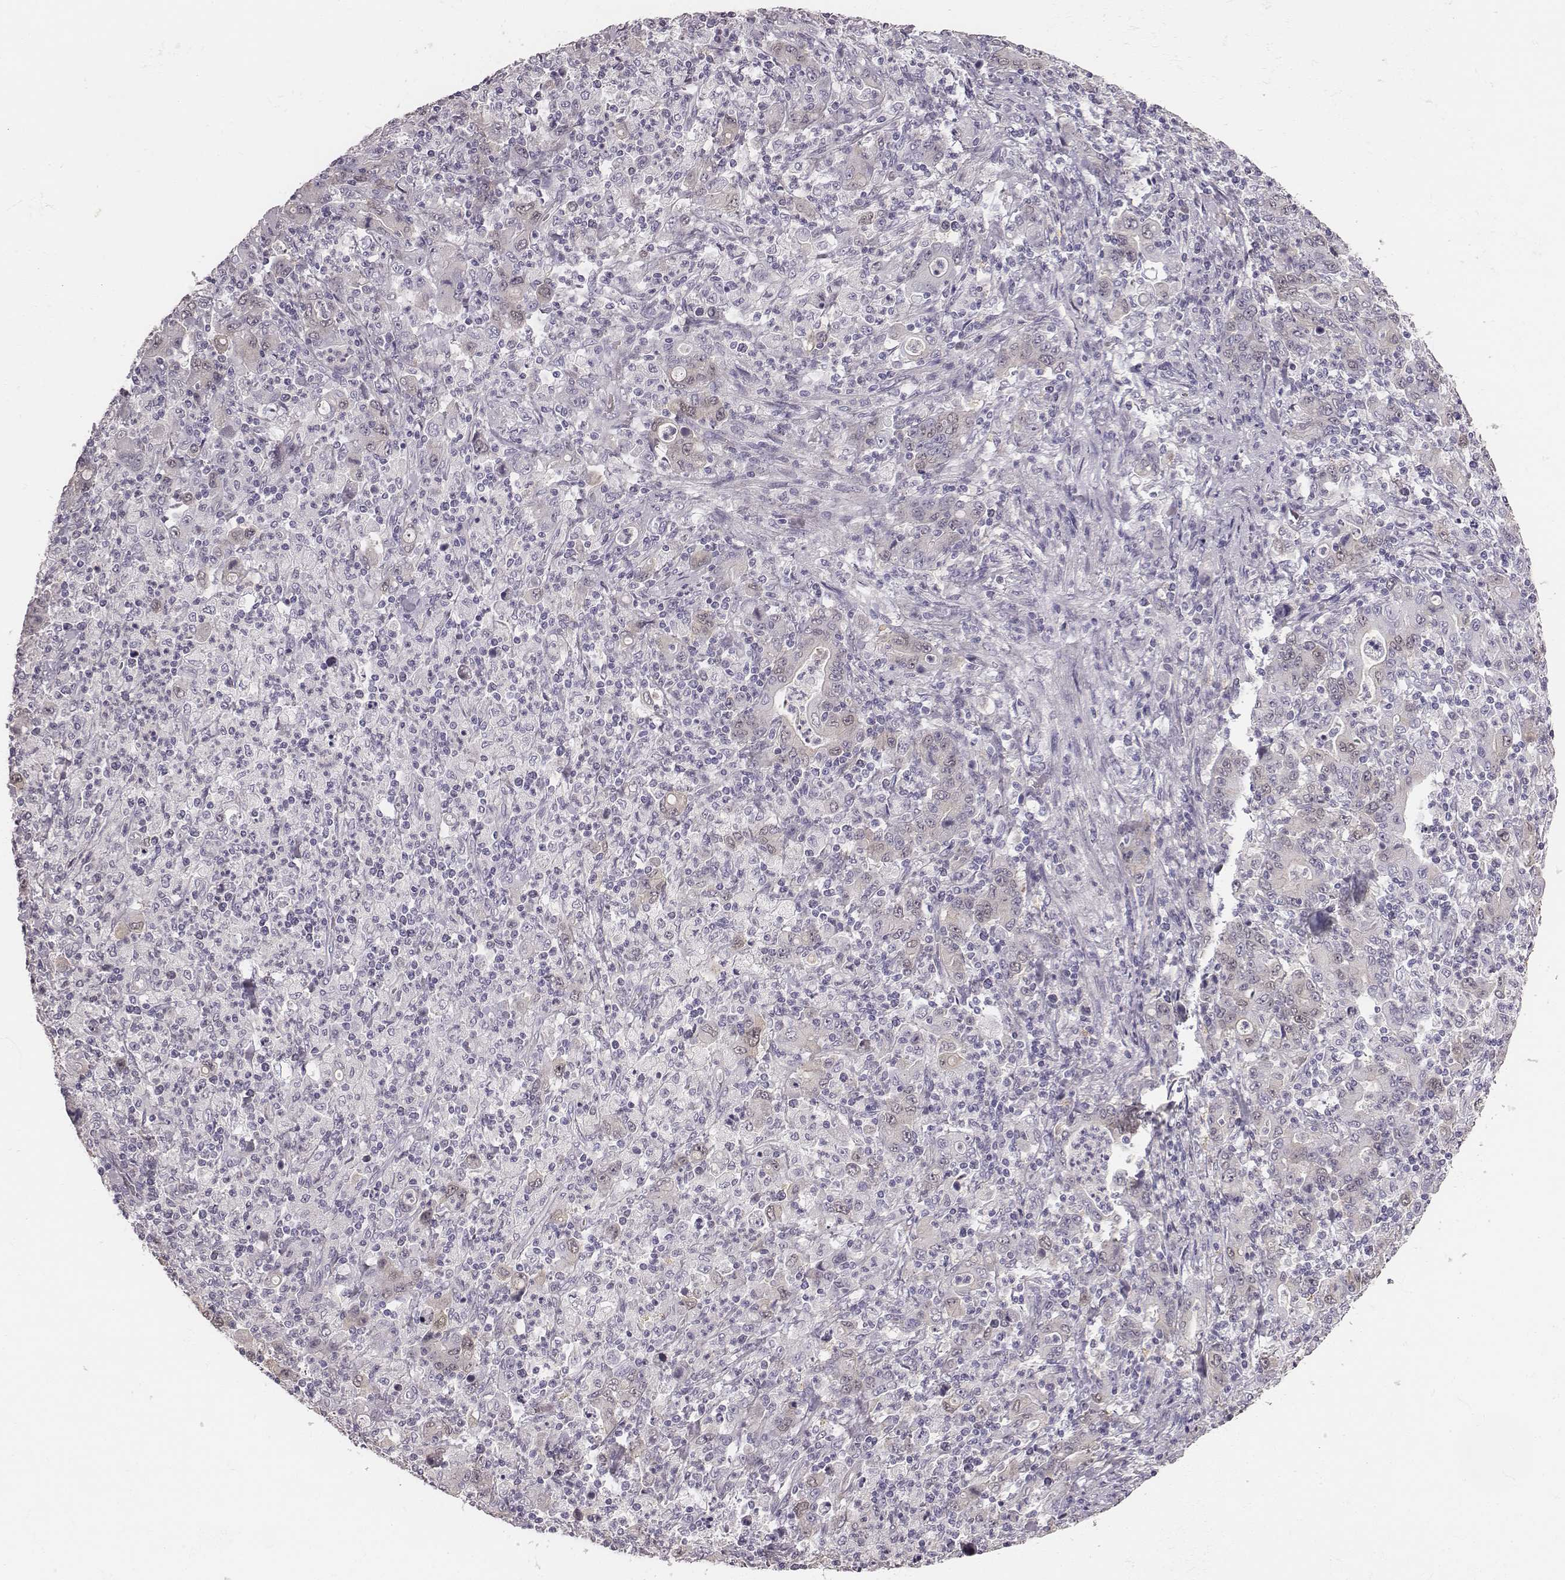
{"staining": {"intensity": "negative", "quantity": "none", "location": "none"}, "tissue": "stomach cancer", "cell_type": "Tumor cells", "image_type": "cancer", "snomed": [{"axis": "morphology", "description": "Adenocarcinoma, NOS"}, {"axis": "topography", "description": "Stomach, upper"}], "caption": "Tumor cells show no significant protein staining in stomach cancer. (Brightfield microscopy of DAB immunohistochemistry at high magnification).", "gene": "PBK", "patient": {"sex": "male", "age": 69}}